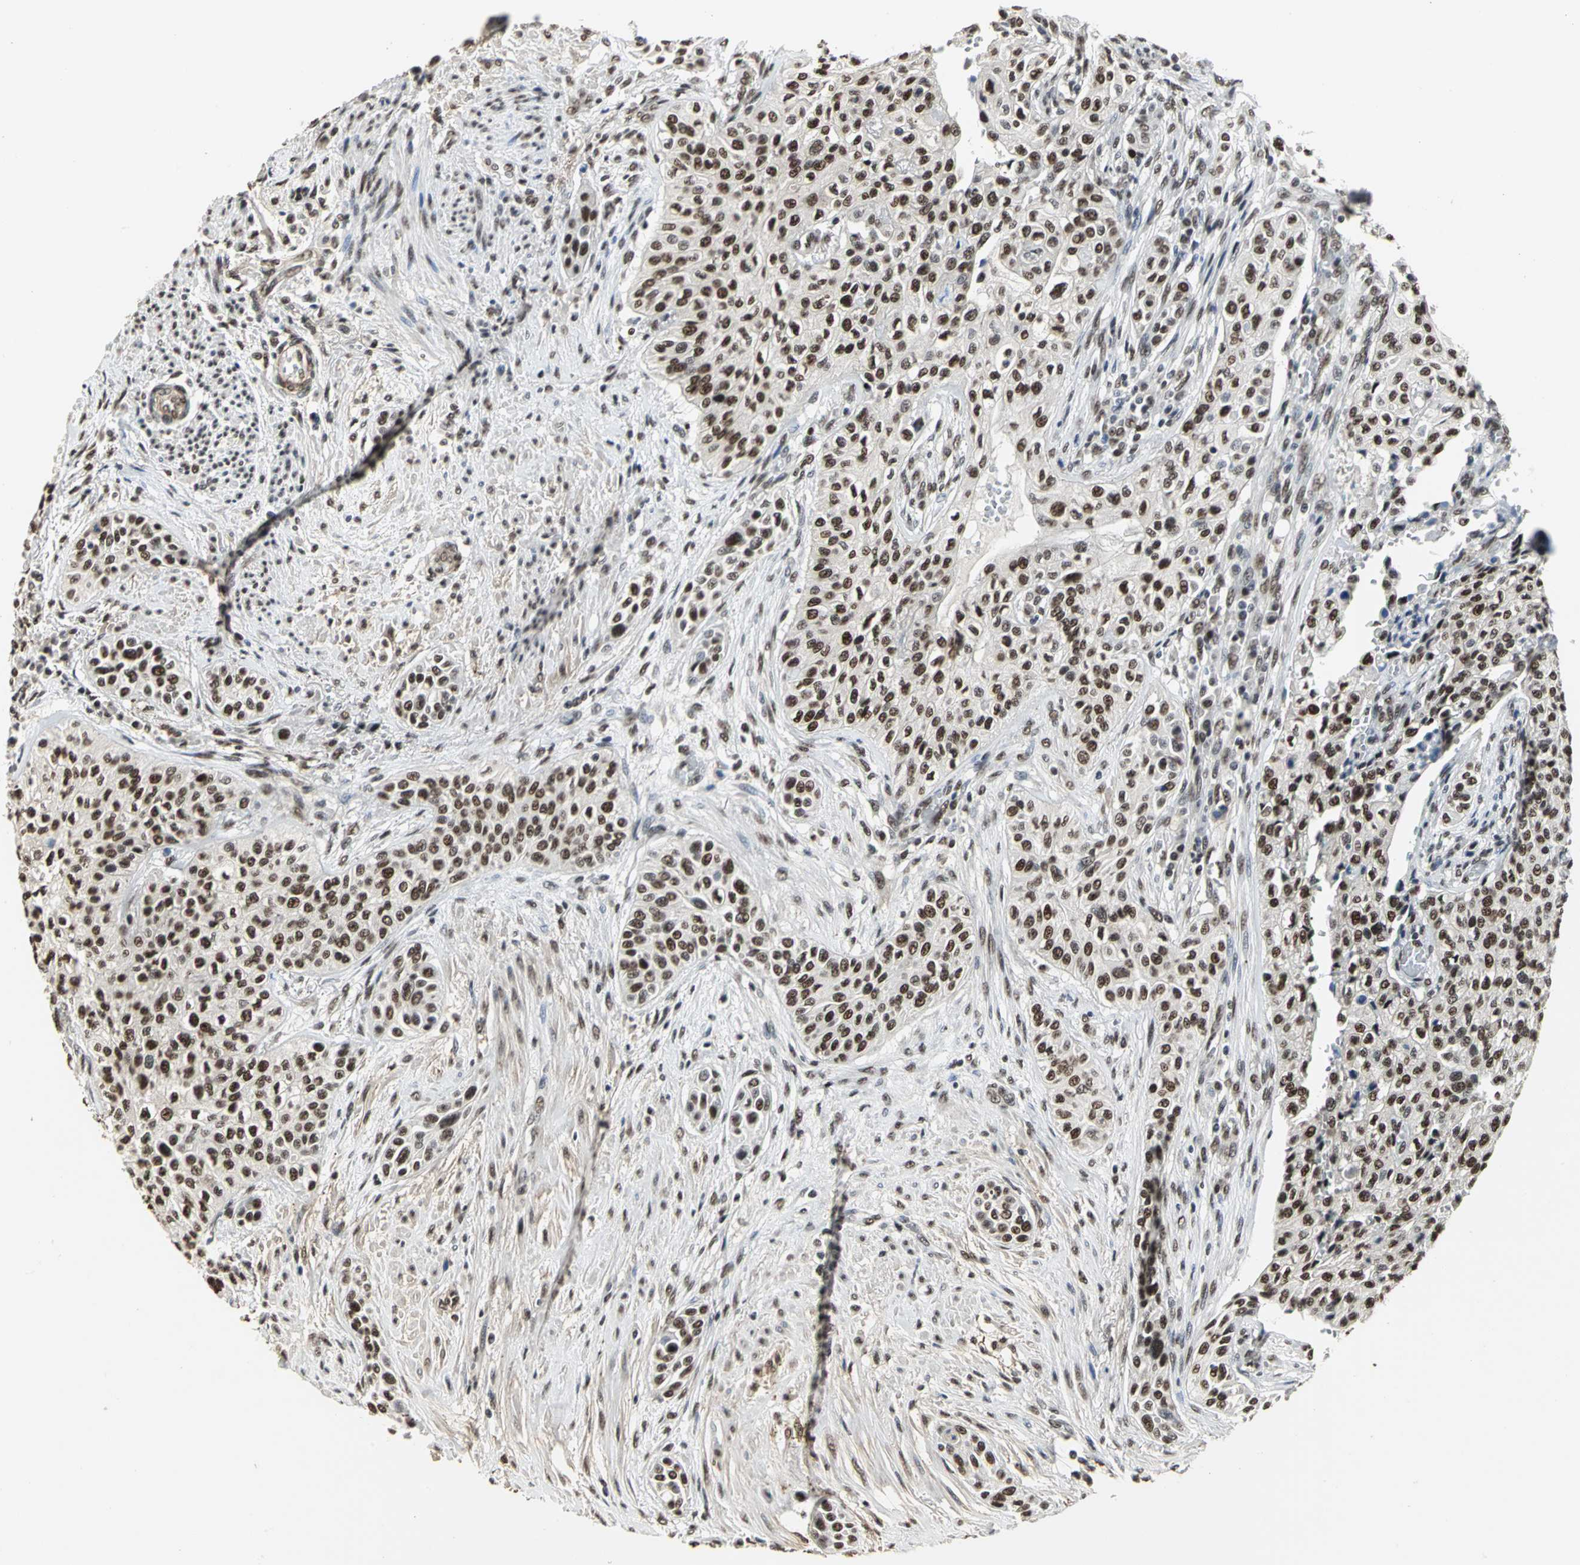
{"staining": {"intensity": "strong", "quantity": ">75%", "location": "nuclear"}, "tissue": "urothelial cancer", "cell_type": "Tumor cells", "image_type": "cancer", "snomed": [{"axis": "morphology", "description": "Urothelial carcinoma, High grade"}, {"axis": "topography", "description": "Urinary bladder"}], "caption": "DAB (3,3'-diaminobenzidine) immunohistochemical staining of urothelial cancer reveals strong nuclear protein staining in approximately >75% of tumor cells. (IHC, brightfield microscopy, high magnification).", "gene": "CCDC88C", "patient": {"sex": "male", "age": 74}}